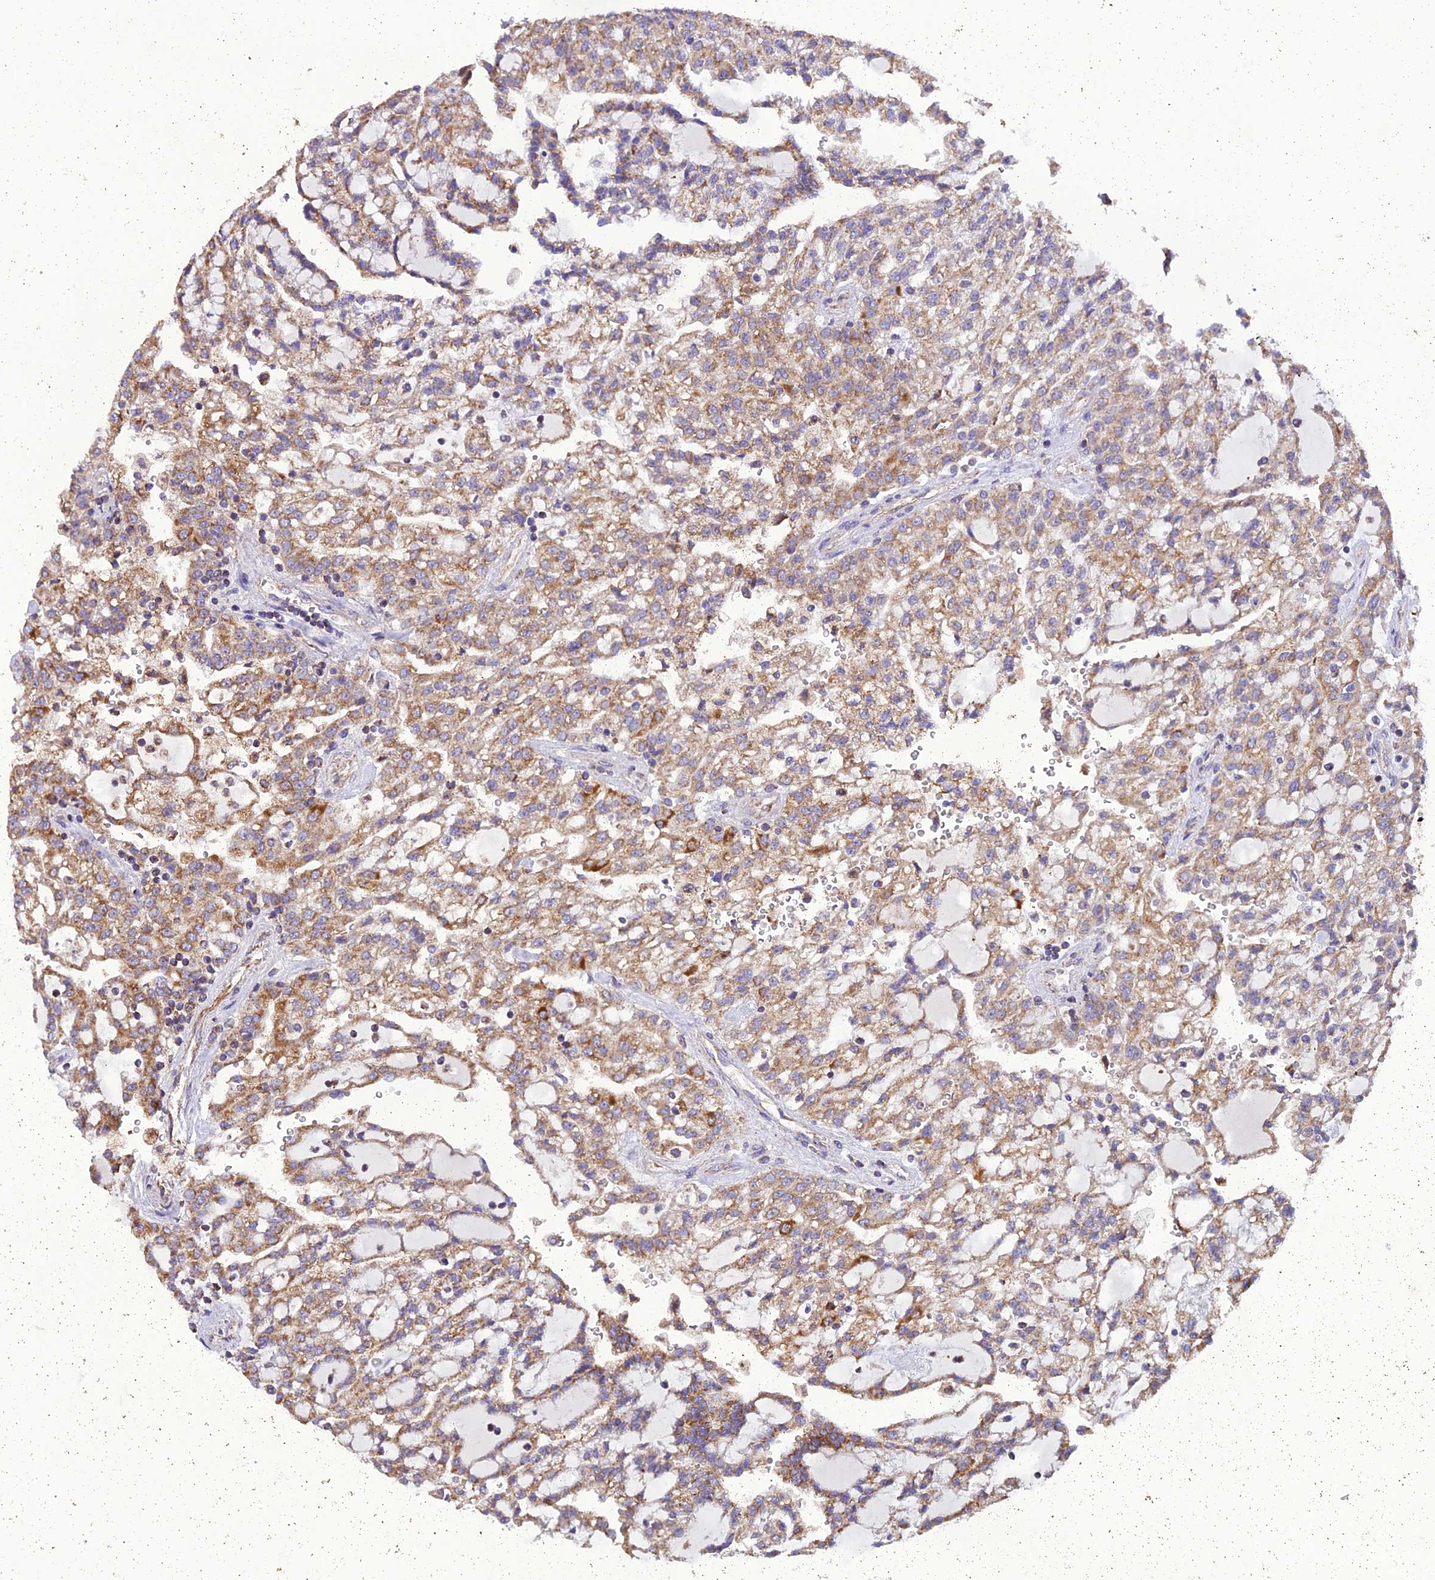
{"staining": {"intensity": "moderate", "quantity": ">75%", "location": "cytoplasmic/membranous"}, "tissue": "renal cancer", "cell_type": "Tumor cells", "image_type": "cancer", "snomed": [{"axis": "morphology", "description": "Adenocarcinoma, NOS"}, {"axis": "topography", "description": "Kidney"}], "caption": "An immunohistochemistry (IHC) micrograph of neoplastic tissue is shown. Protein staining in brown shows moderate cytoplasmic/membranous positivity in renal adenocarcinoma within tumor cells.", "gene": "GPD1", "patient": {"sex": "male", "age": 63}}